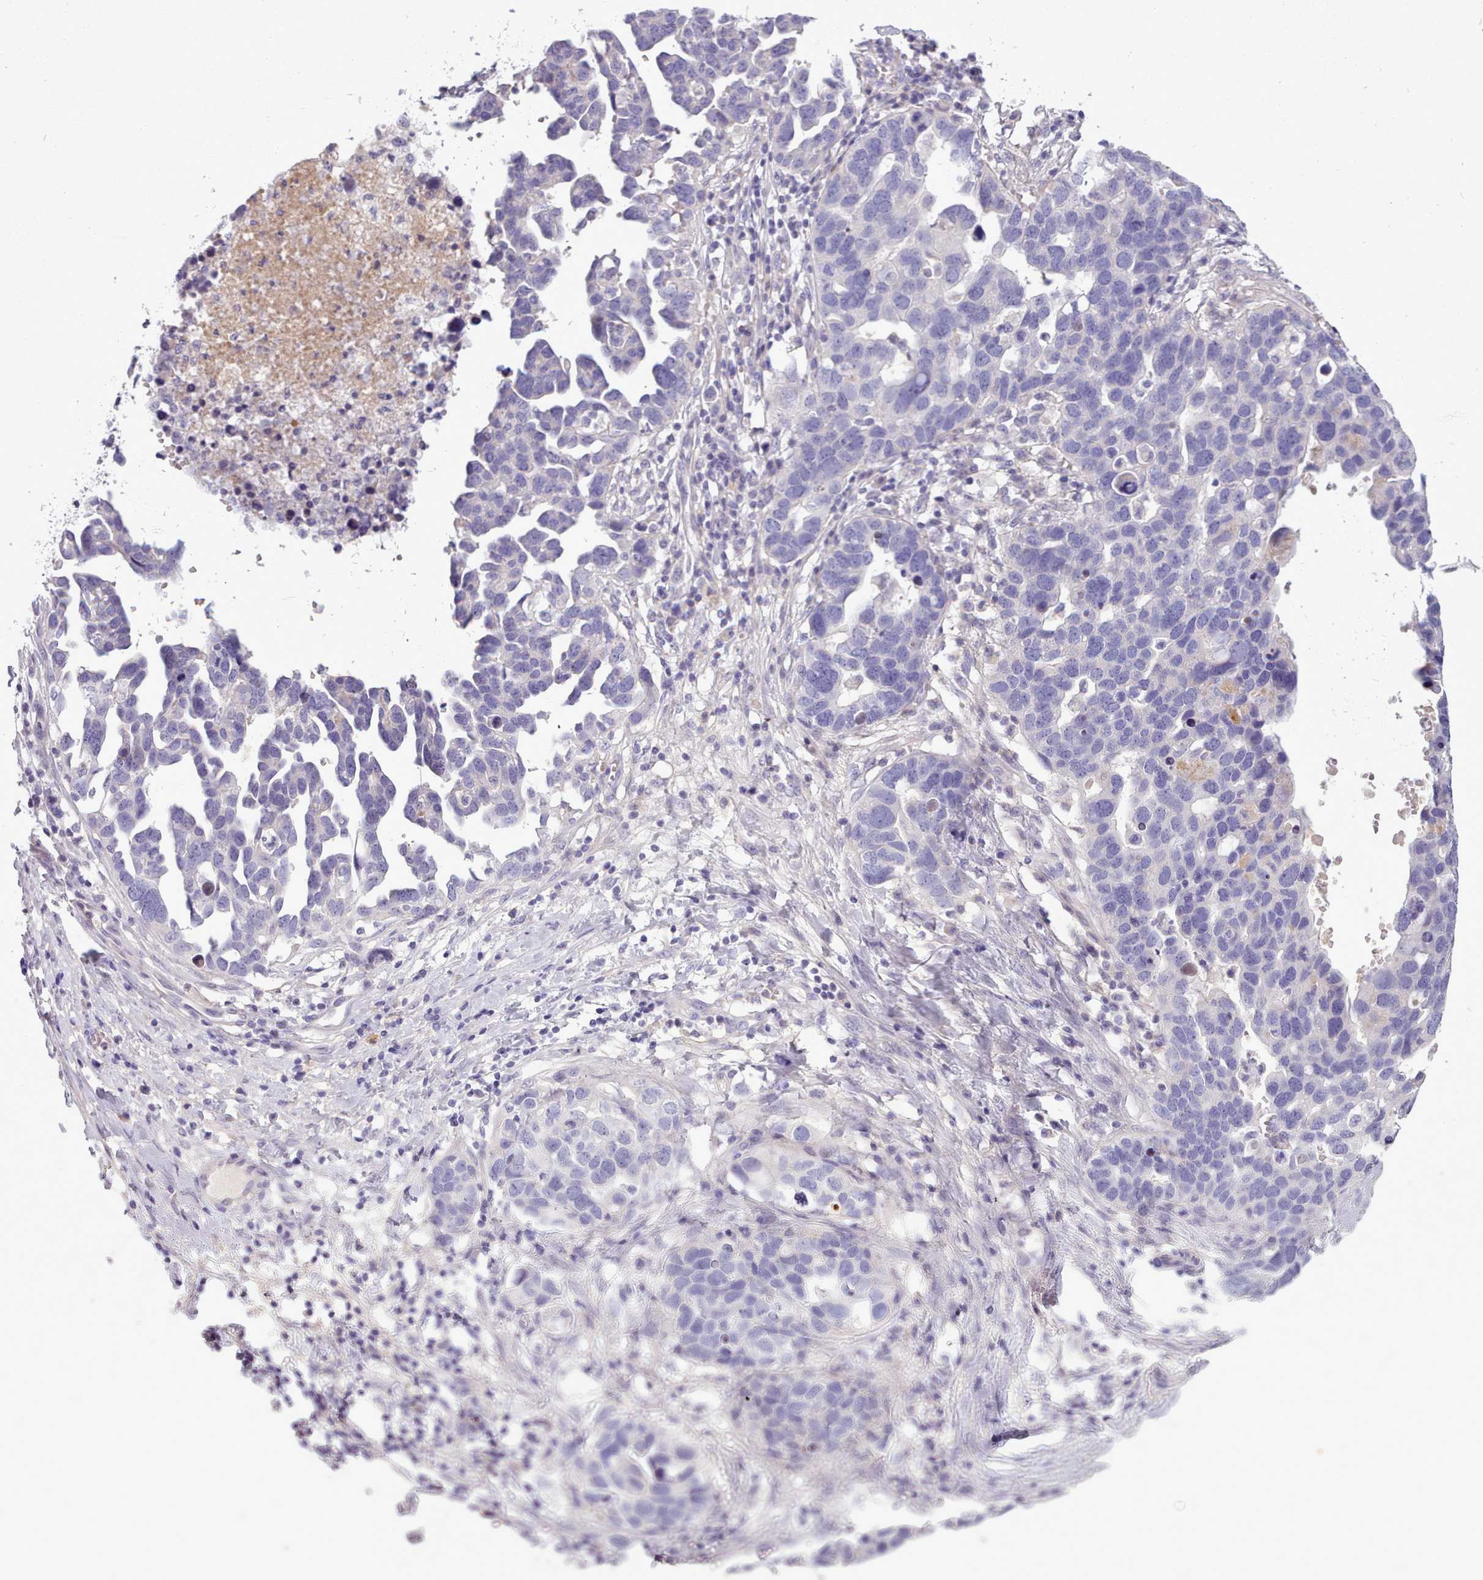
{"staining": {"intensity": "negative", "quantity": "none", "location": "none"}, "tissue": "ovarian cancer", "cell_type": "Tumor cells", "image_type": "cancer", "snomed": [{"axis": "morphology", "description": "Cystadenocarcinoma, serous, NOS"}, {"axis": "topography", "description": "Ovary"}], "caption": "A high-resolution photomicrograph shows immunohistochemistry staining of ovarian cancer, which demonstrates no significant staining in tumor cells. The staining was performed using DAB (3,3'-diaminobenzidine) to visualize the protein expression in brown, while the nuclei were stained in blue with hematoxylin (Magnification: 20x).", "gene": "CYP2A13", "patient": {"sex": "female", "age": 54}}